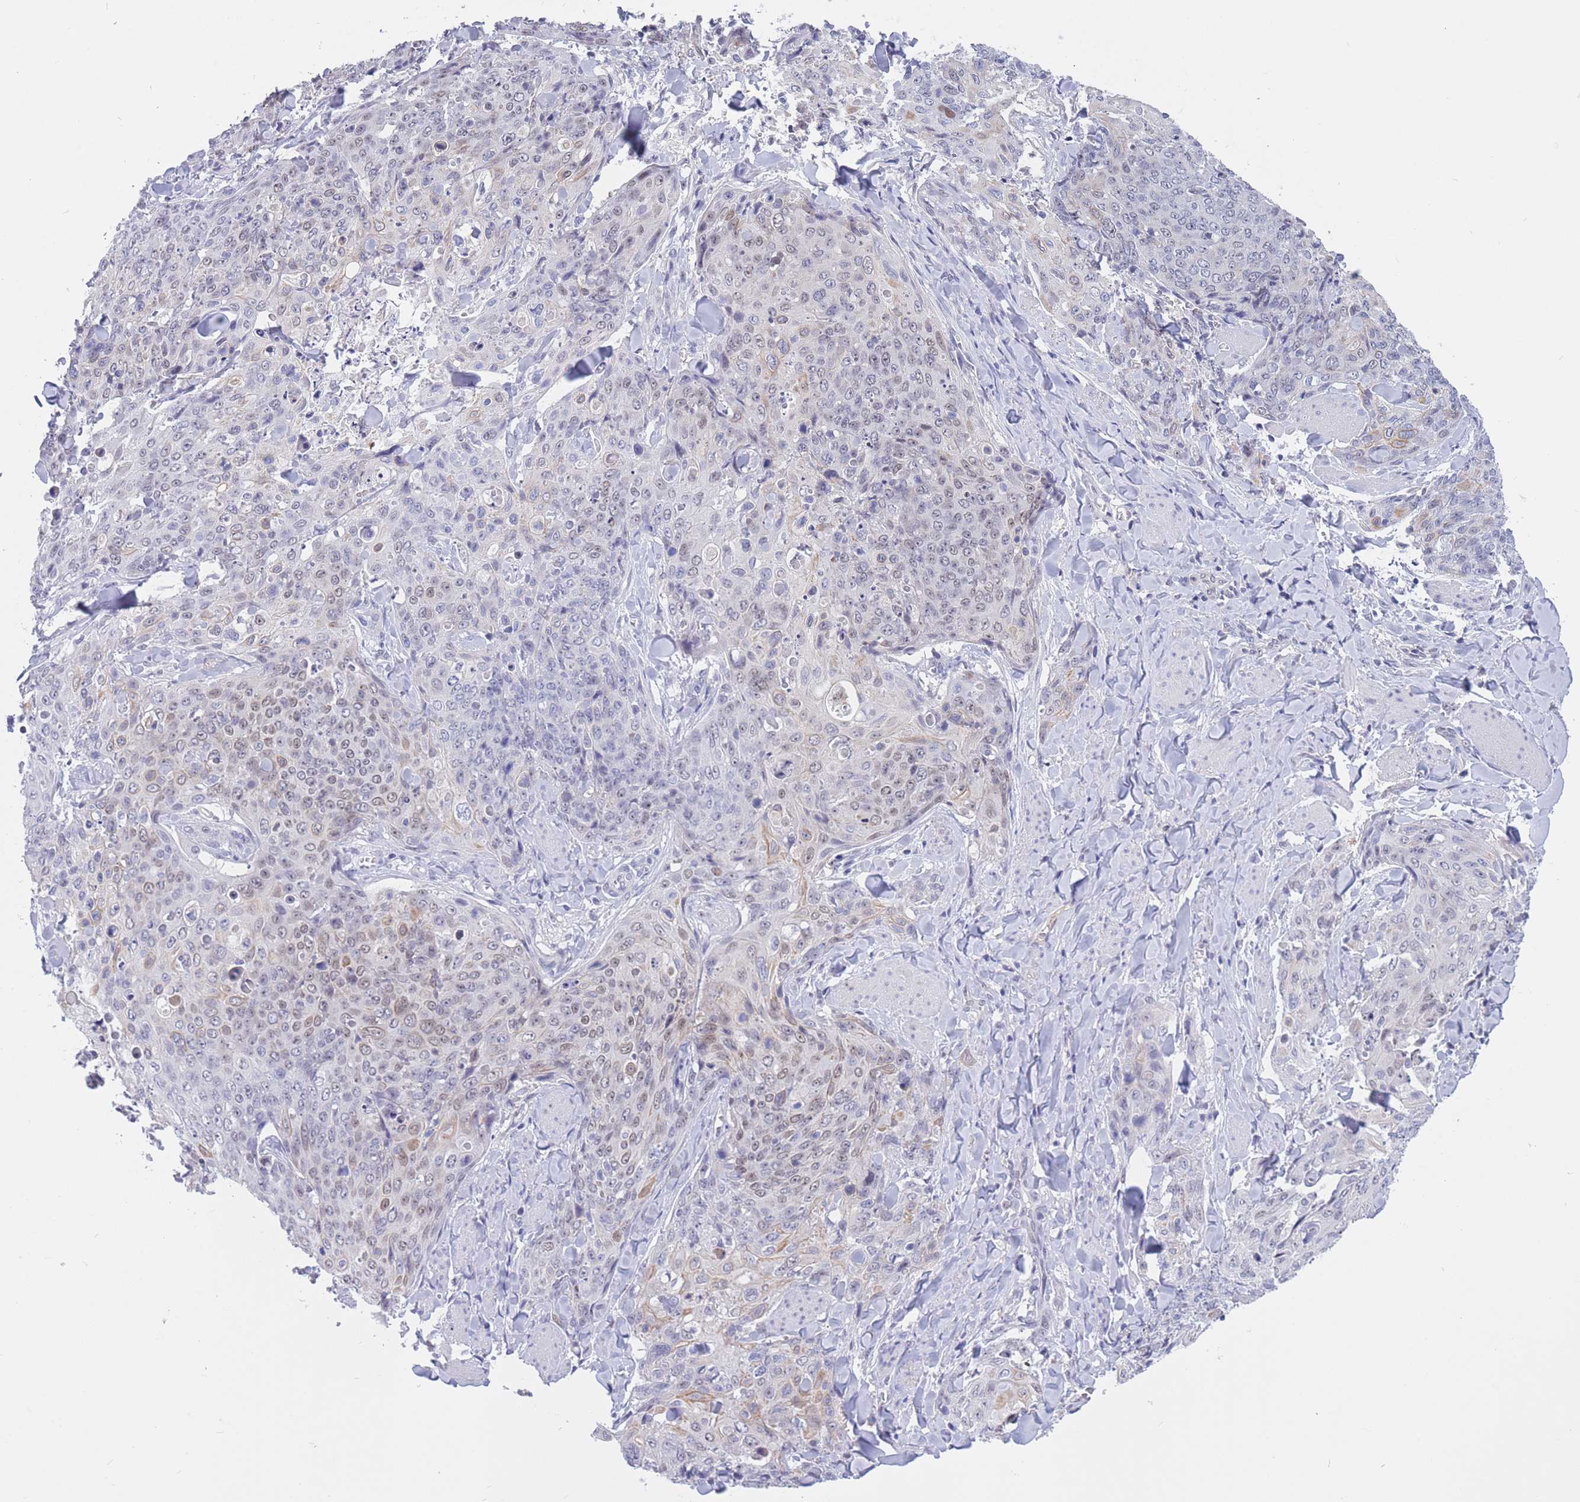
{"staining": {"intensity": "weak", "quantity": "<25%", "location": "cytoplasmic/membranous,nuclear"}, "tissue": "skin cancer", "cell_type": "Tumor cells", "image_type": "cancer", "snomed": [{"axis": "morphology", "description": "Squamous cell carcinoma, NOS"}, {"axis": "topography", "description": "Skin"}, {"axis": "topography", "description": "Vulva"}], "caption": "Skin squamous cell carcinoma was stained to show a protein in brown. There is no significant expression in tumor cells.", "gene": "BOP1", "patient": {"sex": "female", "age": 85}}